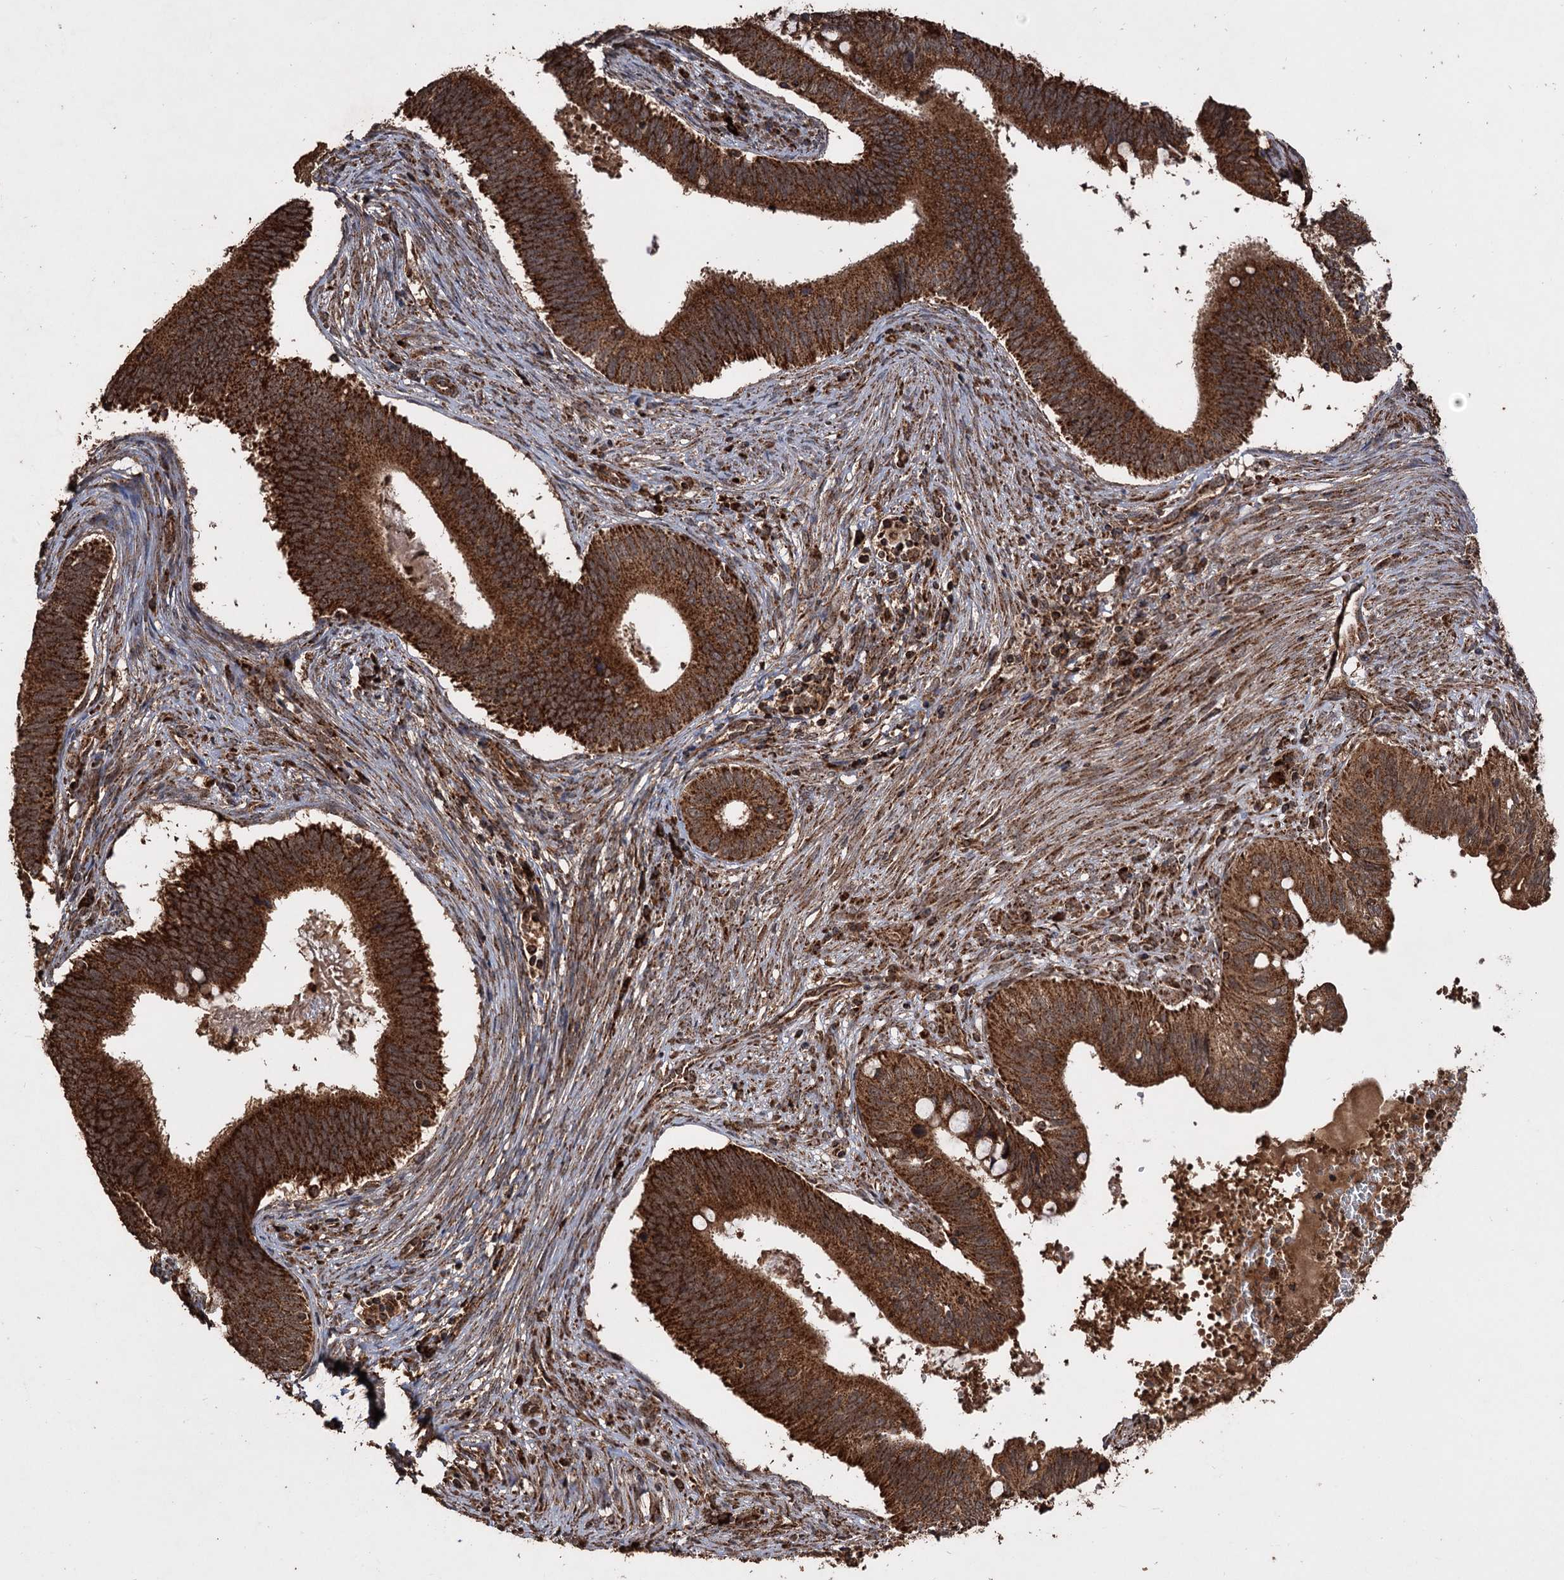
{"staining": {"intensity": "strong", "quantity": ">75%", "location": "cytoplasmic/membranous"}, "tissue": "cervical cancer", "cell_type": "Tumor cells", "image_type": "cancer", "snomed": [{"axis": "morphology", "description": "Adenocarcinoma, NOS"}, {"axis": "topography", "description": "Cervix"}], "caption": "Cervical adenocarcinoma stained with a brown dye displays strong cytoplasmic/membranous positive positivity in approximately >75% of tumor cells.", "gene": "IPO4", "patient": {"sex": "female", "age": 42}}